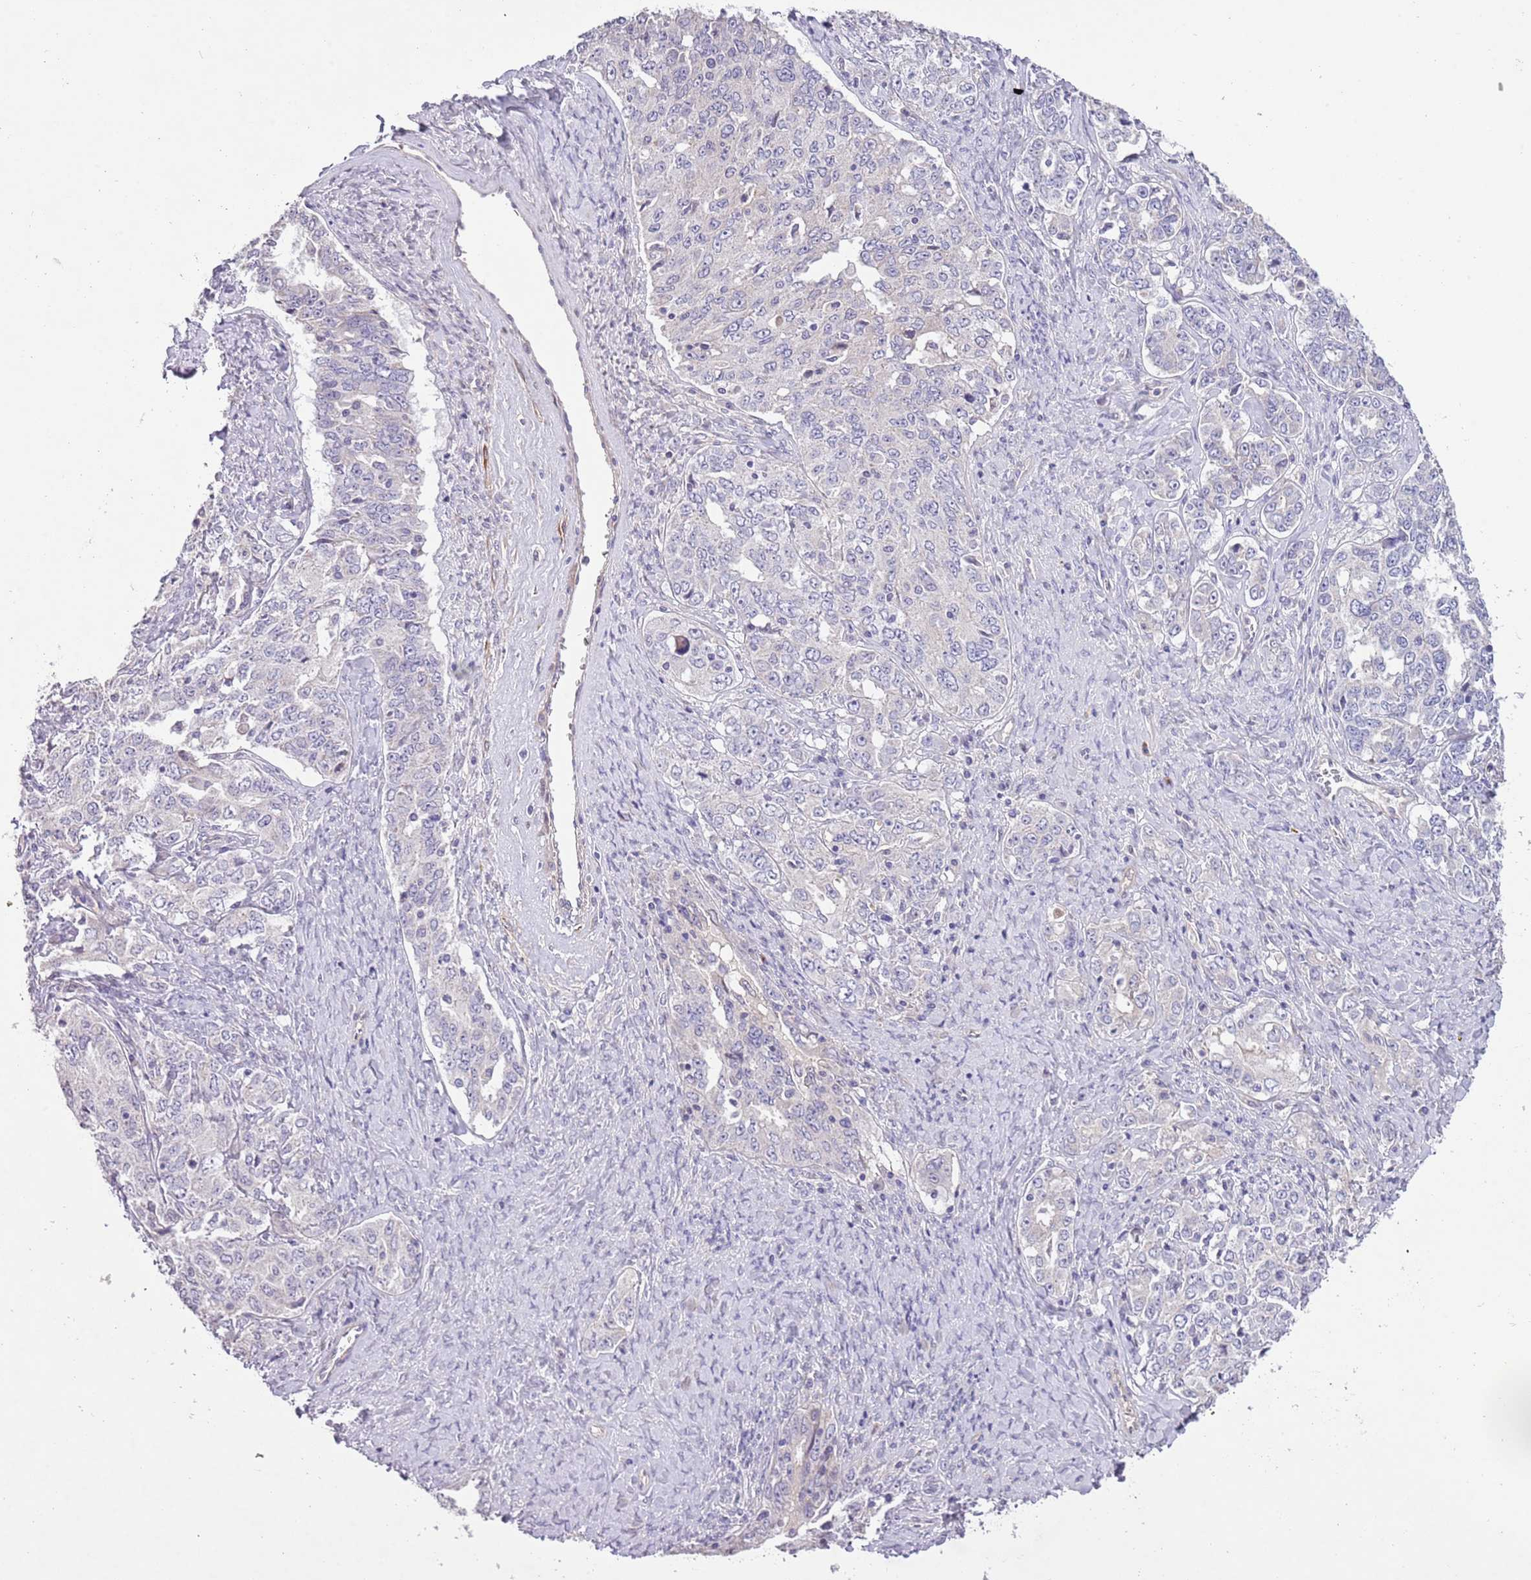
{"staining": {"intensity": "negative", "quantity": "none", "location": "none"}, "tissue": "ovarian cancer", "cell_type": "Tumor cells", "image_type": "cancer", "snomed": [{"axis": "morphology", "description": "Carcinoma, endometroid"}, {"axis": "topography", "description": "Ovary"}], "caption": "Tumor cells show no significant staining in ovarian cancer (endometroid carcinoma).", "gene": "ZNF658", "patient": {"sex": "female", "age": 62}}